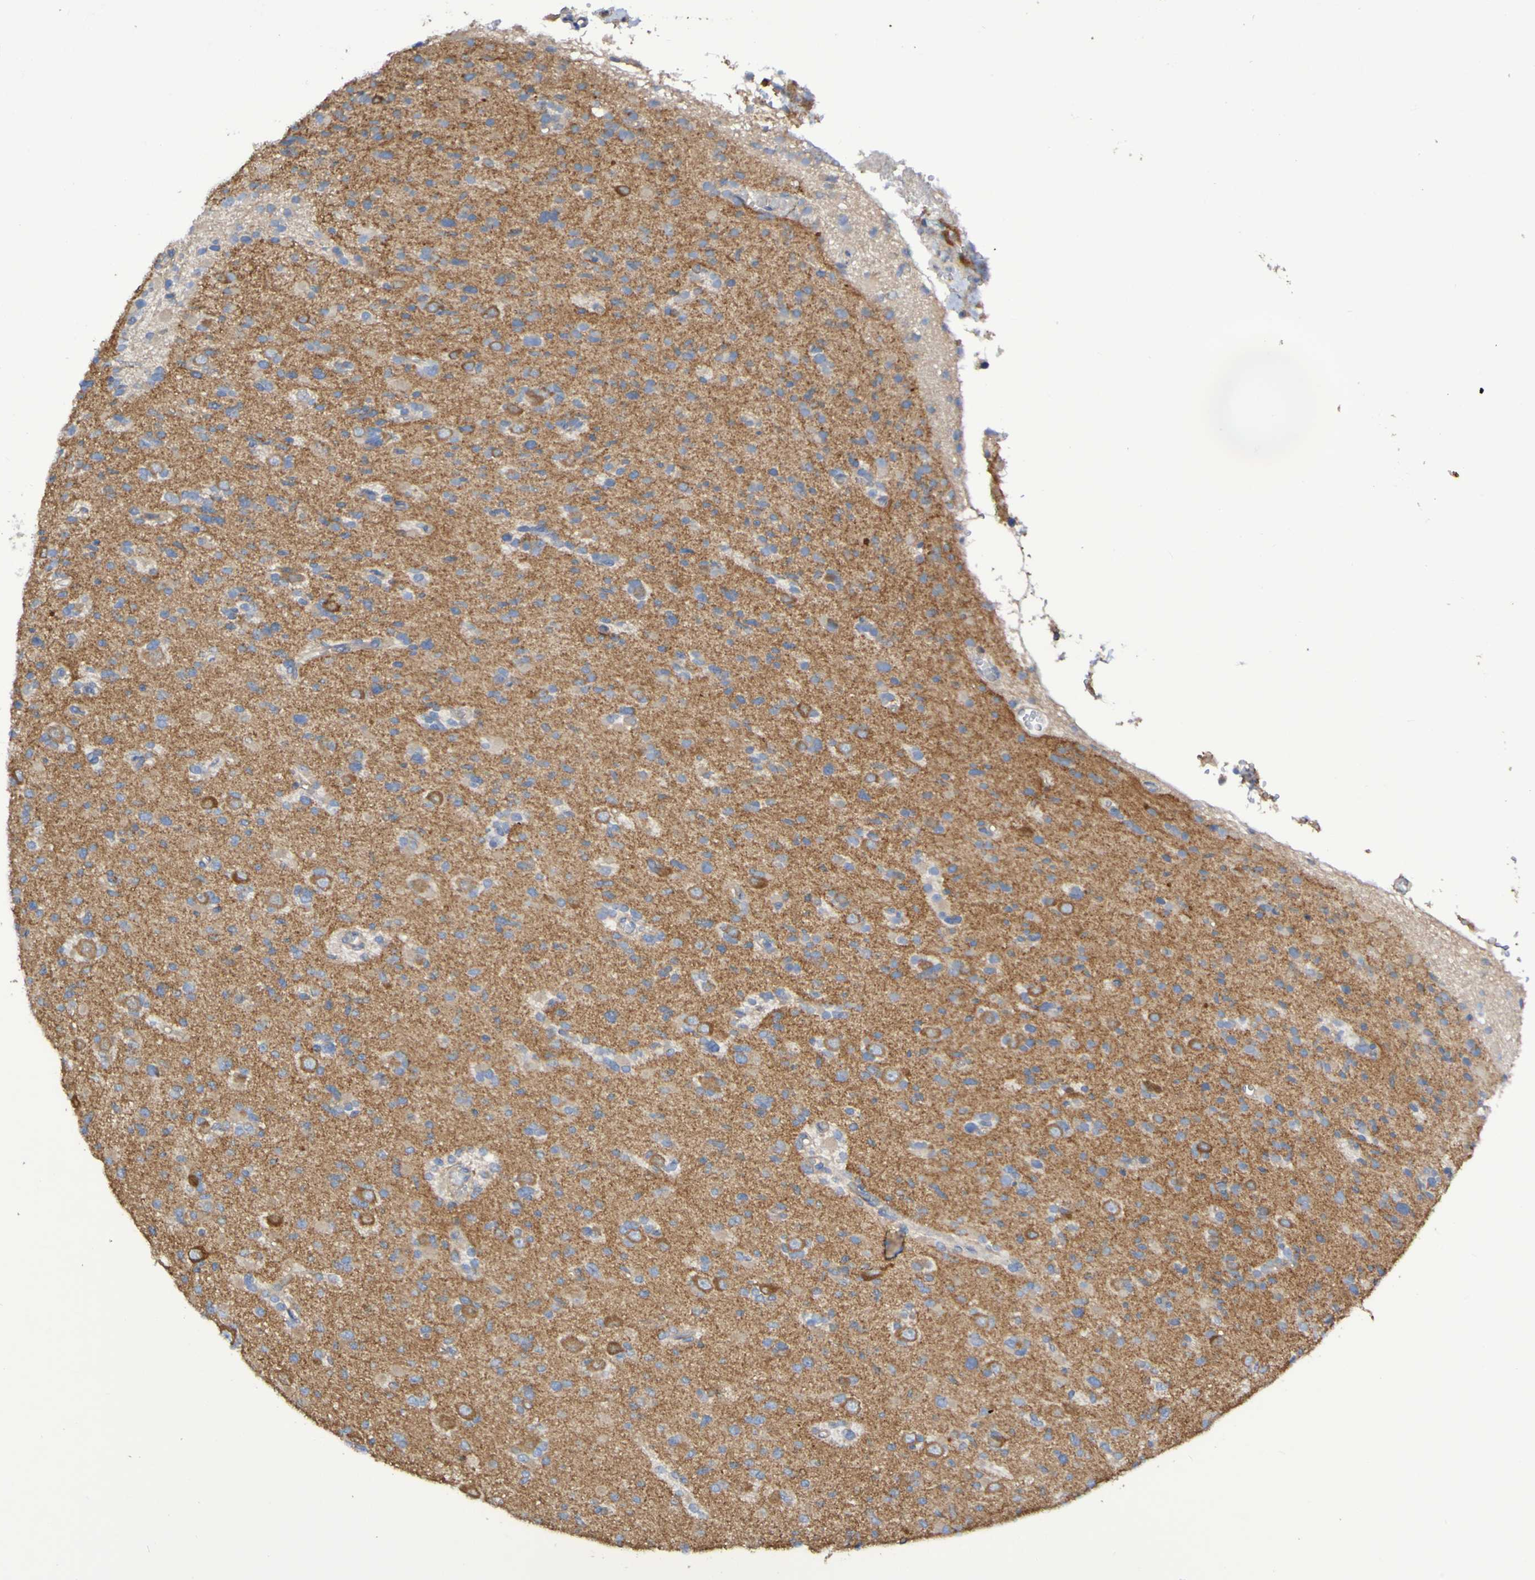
{"staining": {"intensity": "moderate", "quantity": "25%-75%", "location": "cytoplasmic/membranous"}, "tissue": "glioma", "cell_type": "Tumor cells", "image_type": "cancer", "snomed": [{"axis": "morphology", "description": "Glioma, malignant, Low grade"}, {"axis": "topography", "description": "Brain"}], "caption": "Protein staining by IHC exhibits moderate cytoplasmic/membranous expression in about 25%-75% of tumor cells in glioma.", "gene": "SYNJ1", "patient": {"sex": "female", "age": 22}}